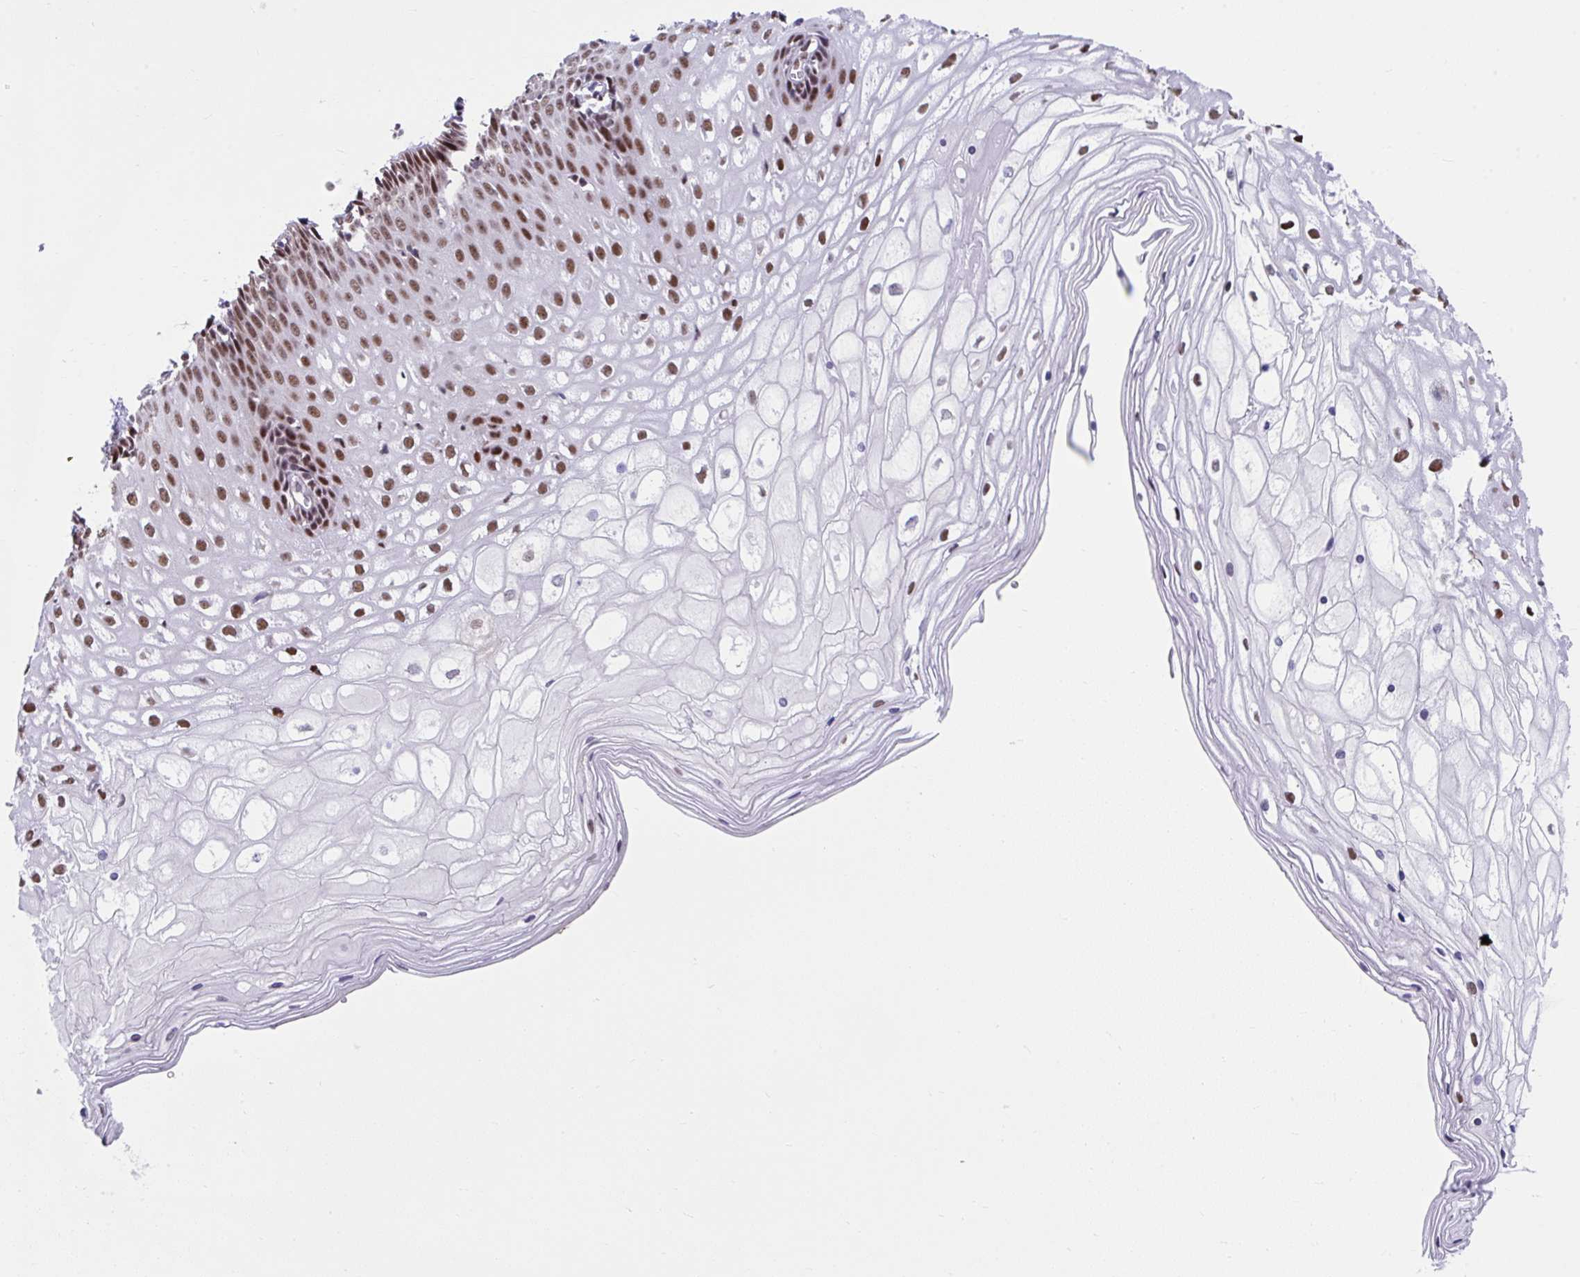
{"staining": {"intensity": "moderate", "quantity": ">75%", "location": "nuclear"}, "tissue": "cervix", "cell_type": "Glandular cells", "image_type": "normal", "snomed": [{"axis": "morphology", "description": "Normal tissue, NOS"}, {"axis": "topography", "description": "Cervix"}], "caption": "Immunohistochemistry (DAB) staining of unremarkable human cervix displays moderate nuclear protein expression in approximately >75% of glandular cells. Nuclei are stained in blue.", "gene": "SLC35C2", "patient": {"sex": "female", "age": 36}}